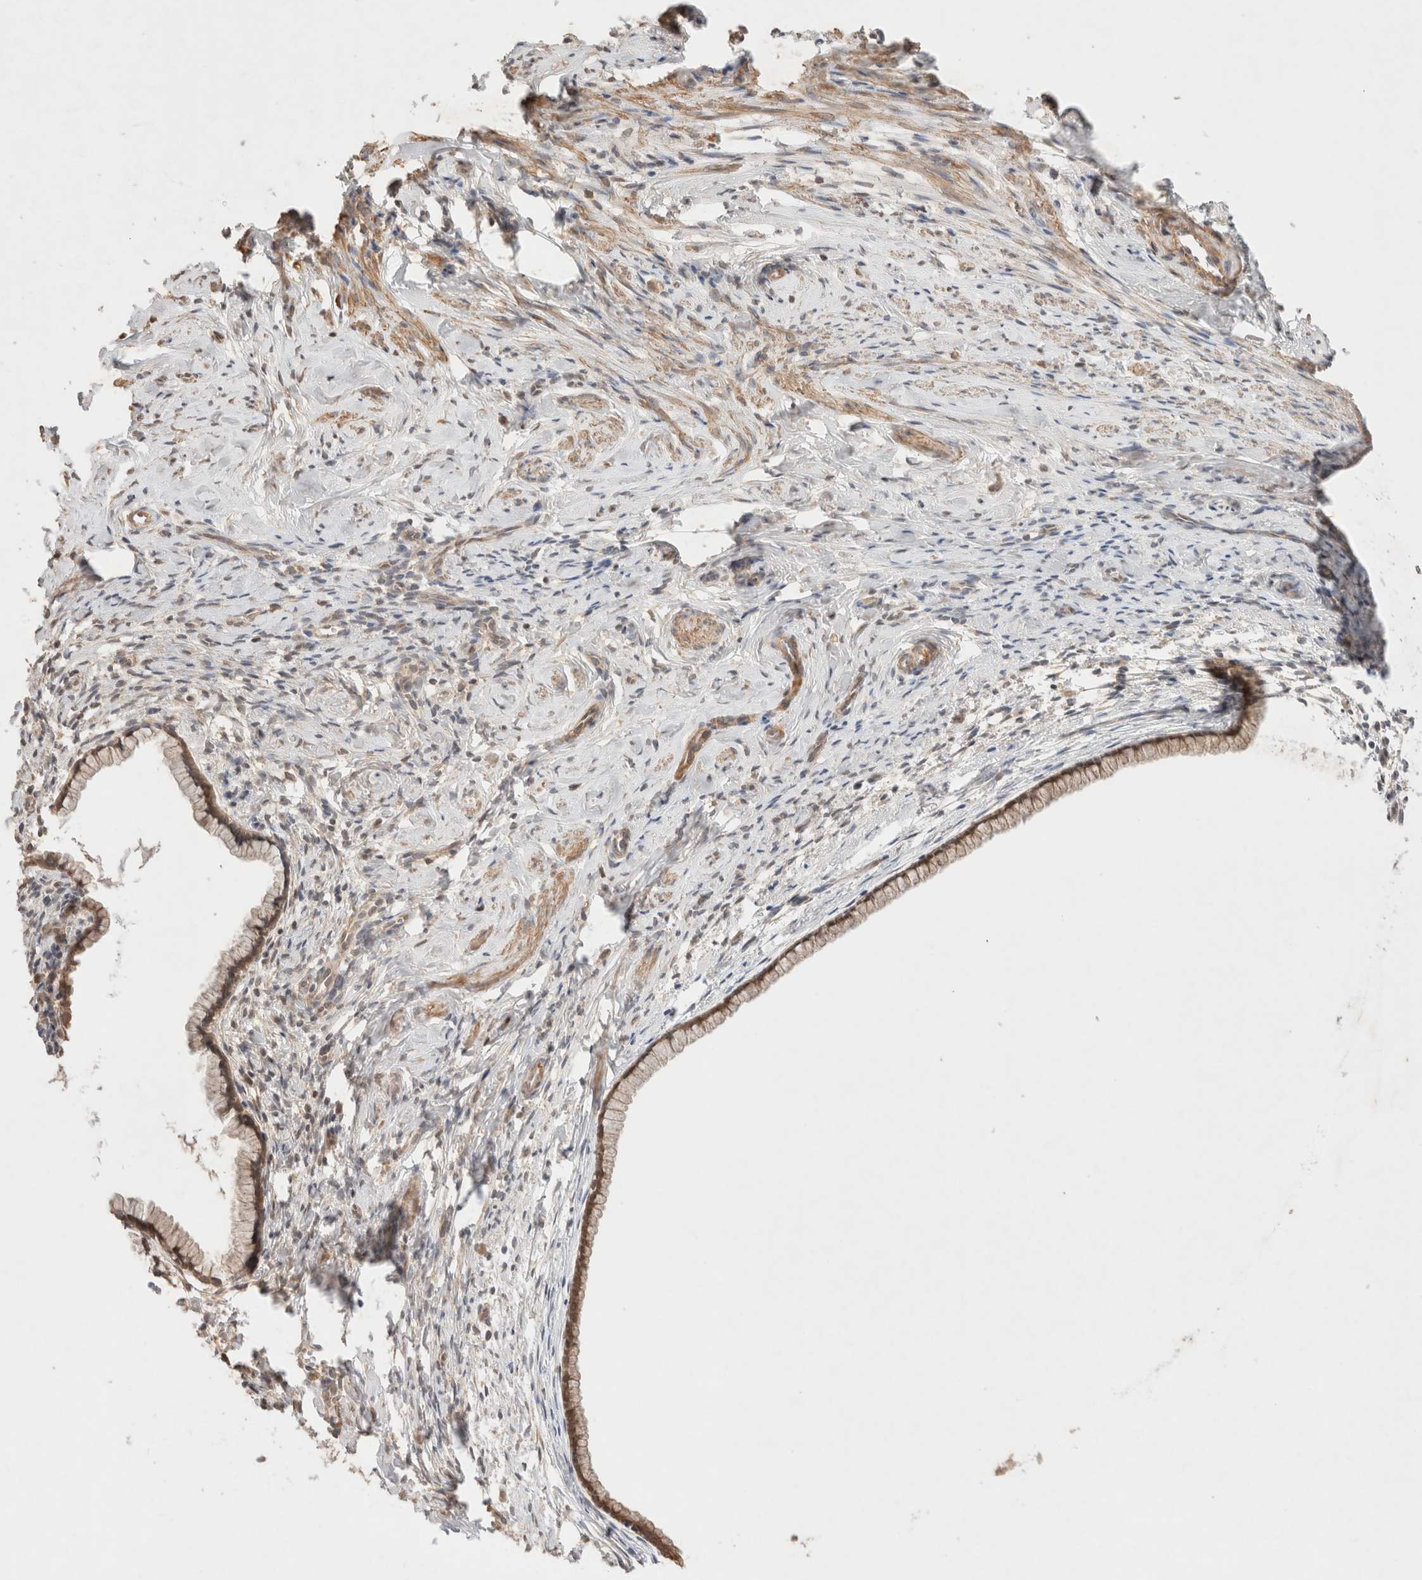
{"staining": {"intensity": "moderate", "quantity": ">75%", "location": "cytoplasmic/membranous,nuclear"}, "tissue": "cervix", "cell_type": "Glandular cells", "image_type": "normal", "snomed": [{"axis": "morphology", "description": "Normal tissue, NOS"}, {"axis": "topography", "description": "Cervix"}], "caption": "The image exhibits a brown stain indicating the presence of a protein in the cytoplasmic/membranous,nuclear of glandular cells in cervix. Nuclei are stained in blue.", "gene": "CARNMT1", "patient": {"sex": "female", "age": 75}}